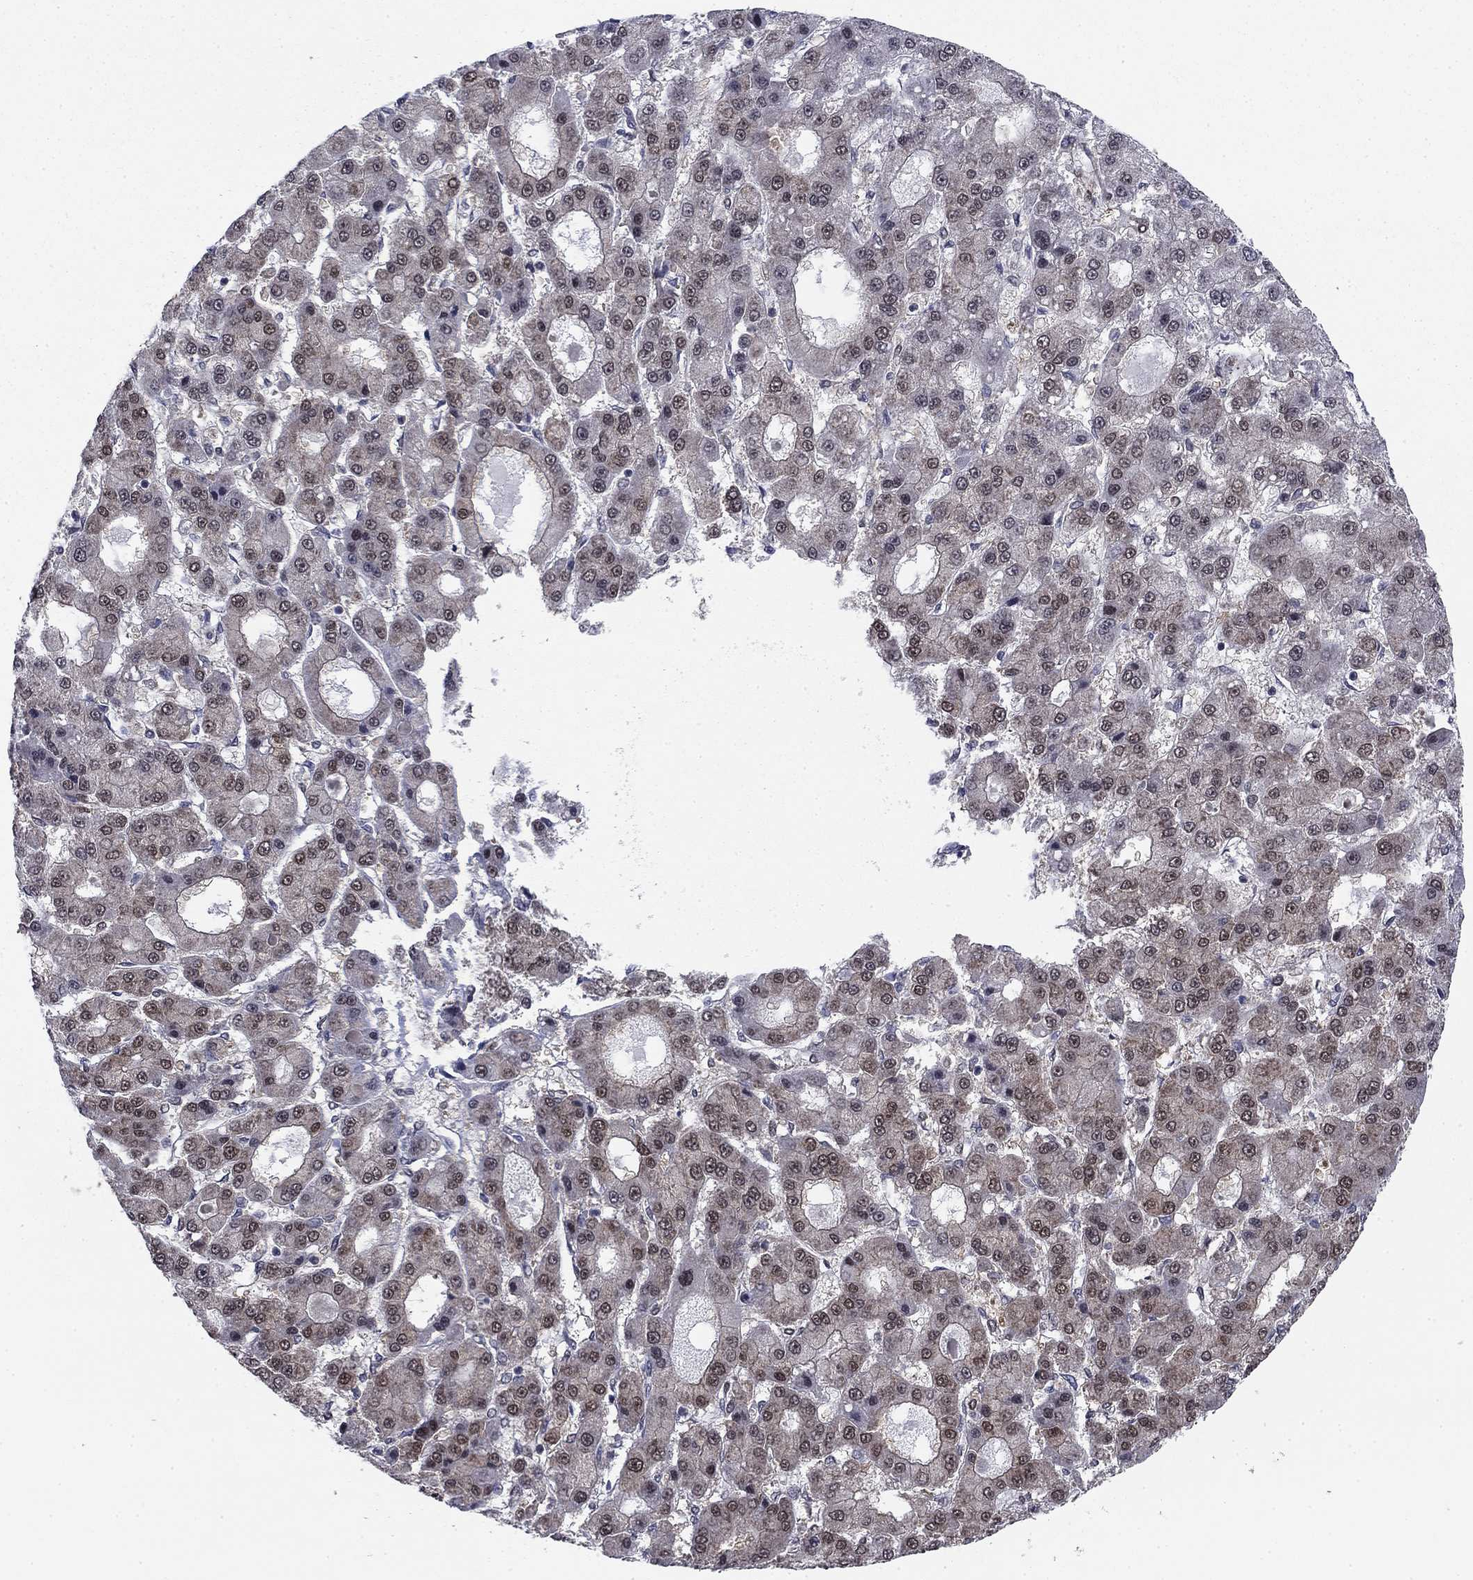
{"staining": {"intensity": "negative", "quantity": "none", "location": "none"}, "tissue": "liver cancer", "cell_type": "Tumor cells", "image_type": "cancer", "snomed": [{"axis": "morphology", "description": "Carcinoma, Hepatocellular, NOS"}, {"axis": "topography", "description": "Liver"}], "caption": "The photomicrograph demonstrates no significant positivity in tumor cells of liver cancer.", "gene": "FKBP4", "patient": {"sex": "male", "age": 70}}